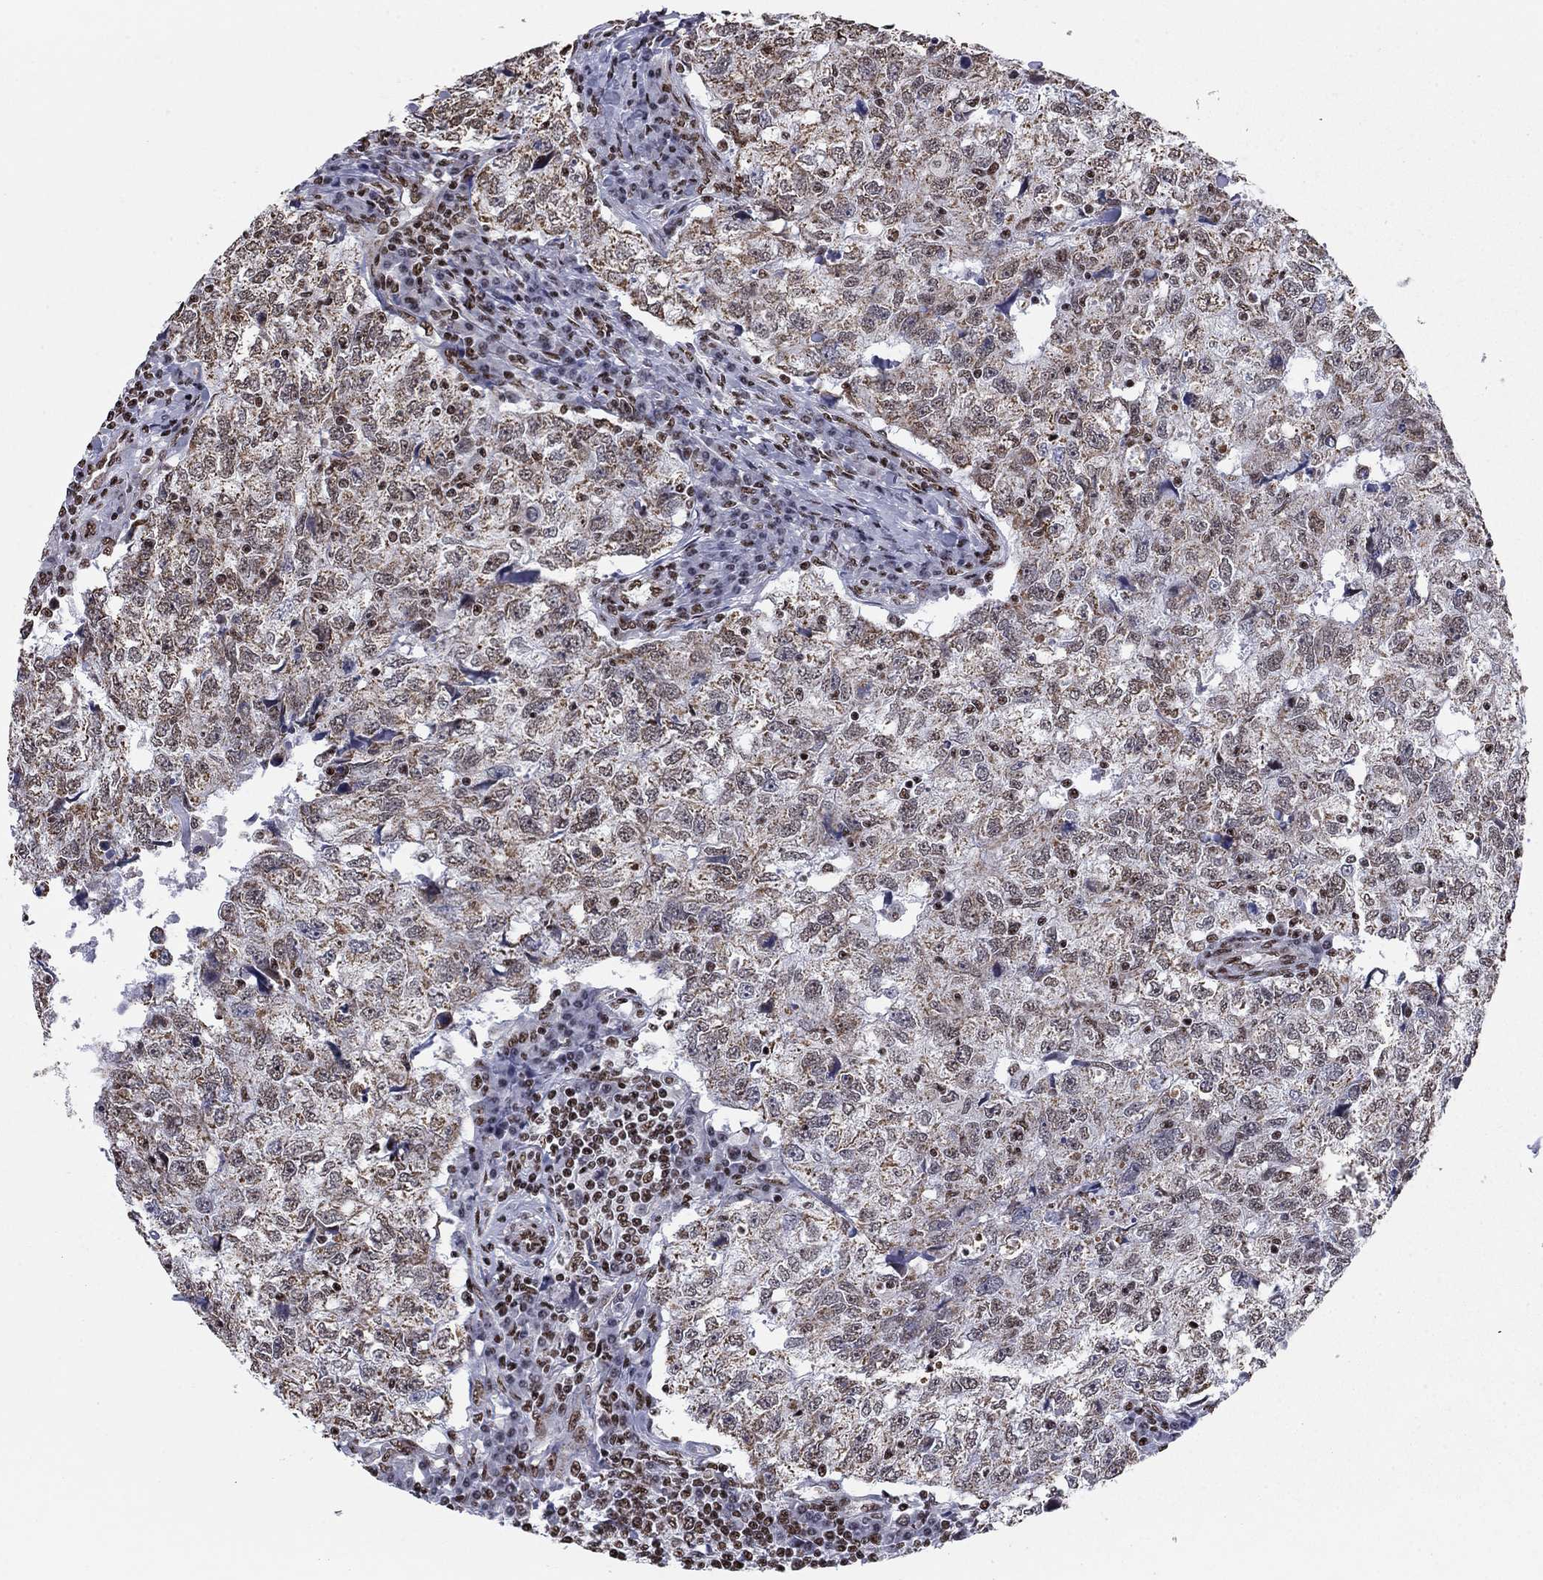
{"staining": {"intensity": "weak", "quantity": ">75%", "location": "cytoplasmic/membranous,nuclear"}, "tissue": "breast cancer", "cell_type": "Tumor cells", "image_type": "cancer", "snomed": [{"axis": "morphology", "description": "Duct carcinoma"}, {"axis": "topography", "description": "Breast"}], "caption": "Protein staining of breast cancer (intraductal carcinoma) tissue displays weak cytoplasmic/membranous and nuclear positivity in approximately >75% of tumor cells. Using DAB (brown) and hematoxylin (blue) stains, captured at high magnification using brightfield microscopy.", "gene": "N4BP2", "patient": {"sex": "female", "age": 30}}